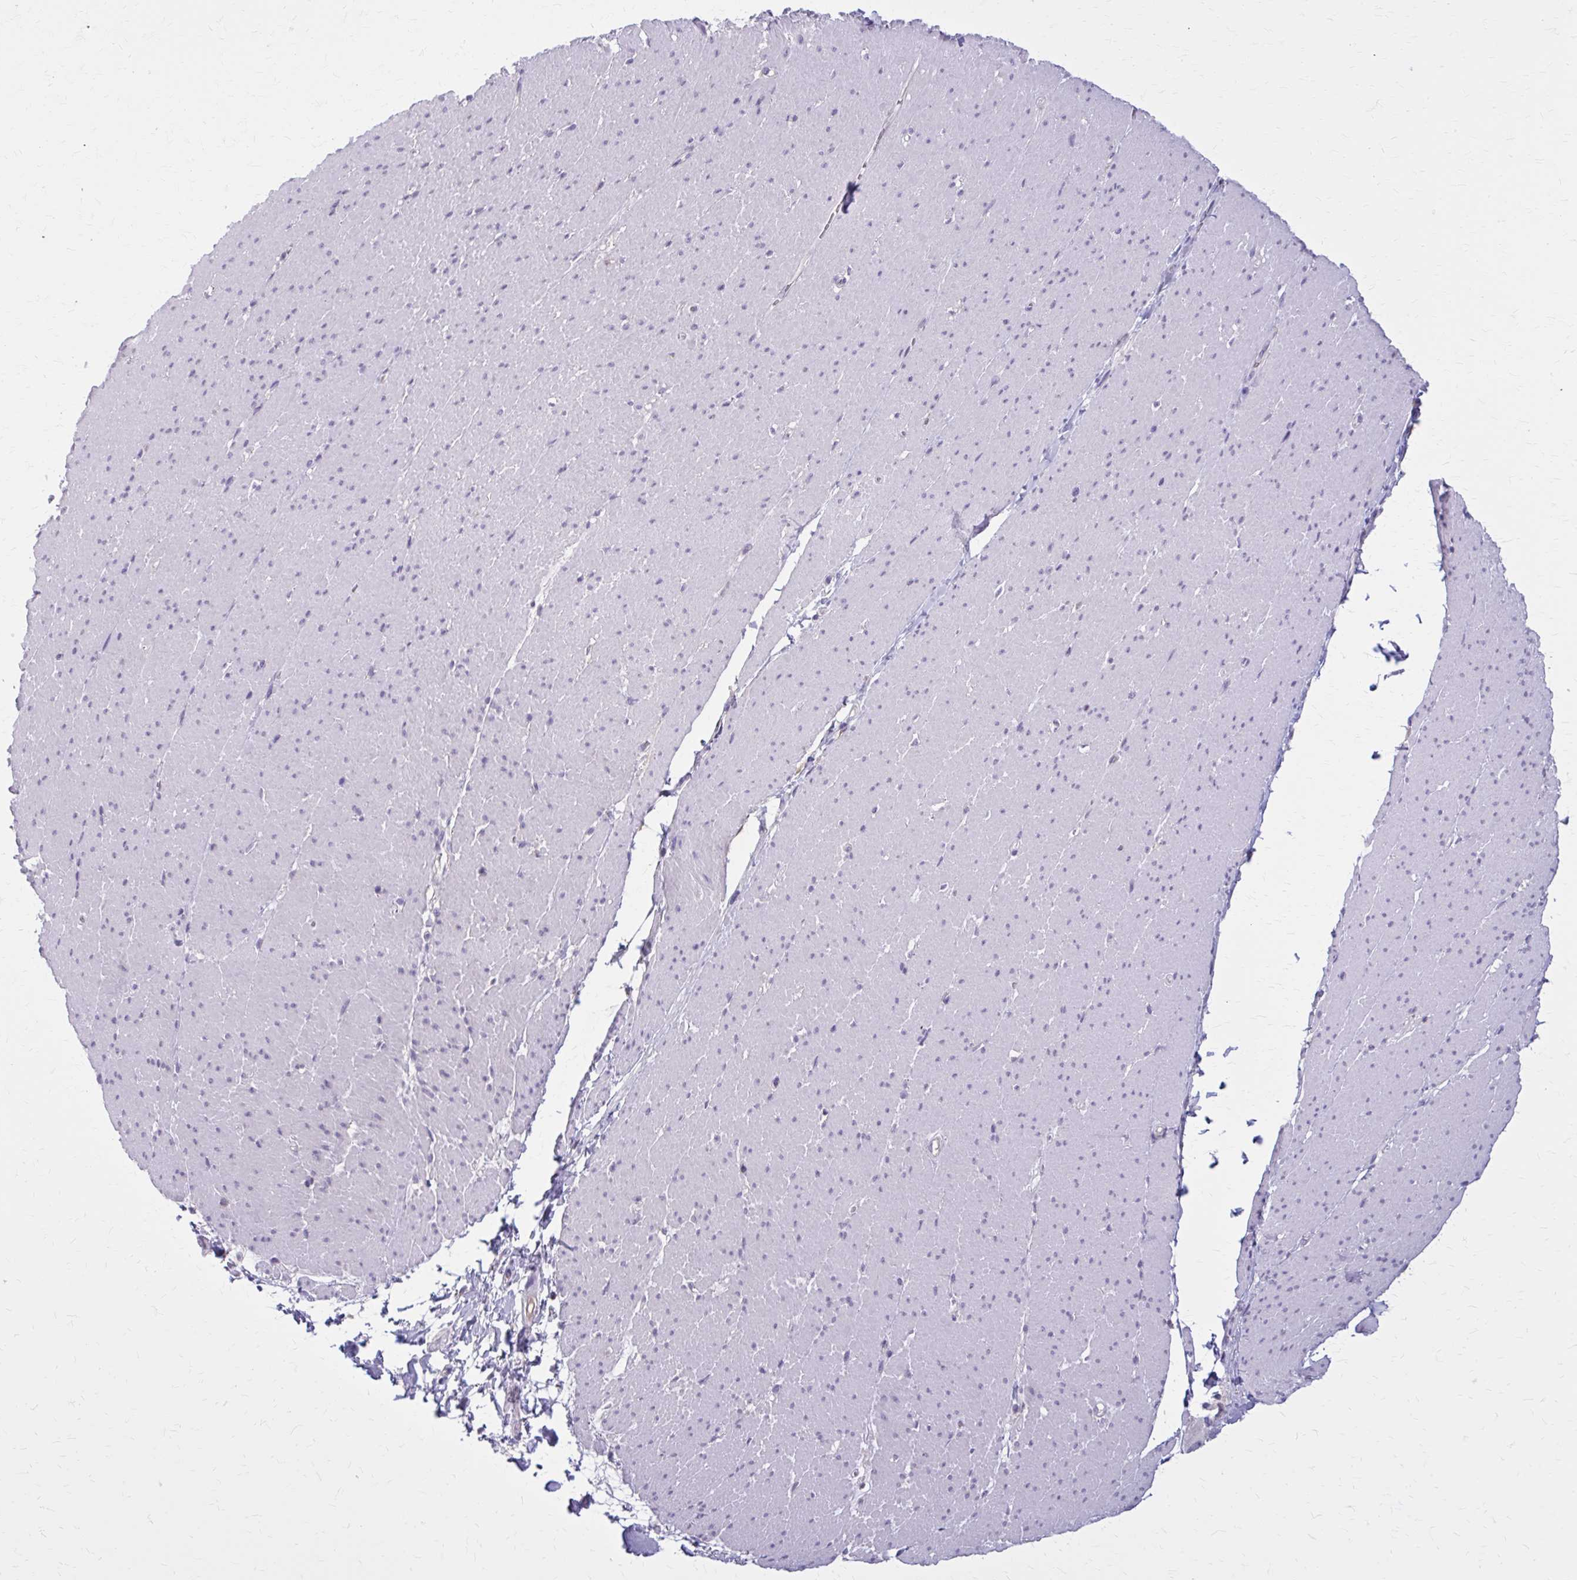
{"staining": {"intensity": "negative", "quantity": "none", "location": "none"}, "tissue": "smooth muscle", "cell_type": "Smooth muscle cells", "image_type": "normal", "snomed": [{"axis": "morphology", "description": "Normal tissue, NOS"}, {"axis": "topography", "description": "Smooth muscle"}, {"axis": "topography", "description": "Rectum"}], "caption": "An image of human smooth muscle is negative for staining in smooth muscle cells.", "gene": "OR4A47", "patient": {"sex": "male", "age": 53}}